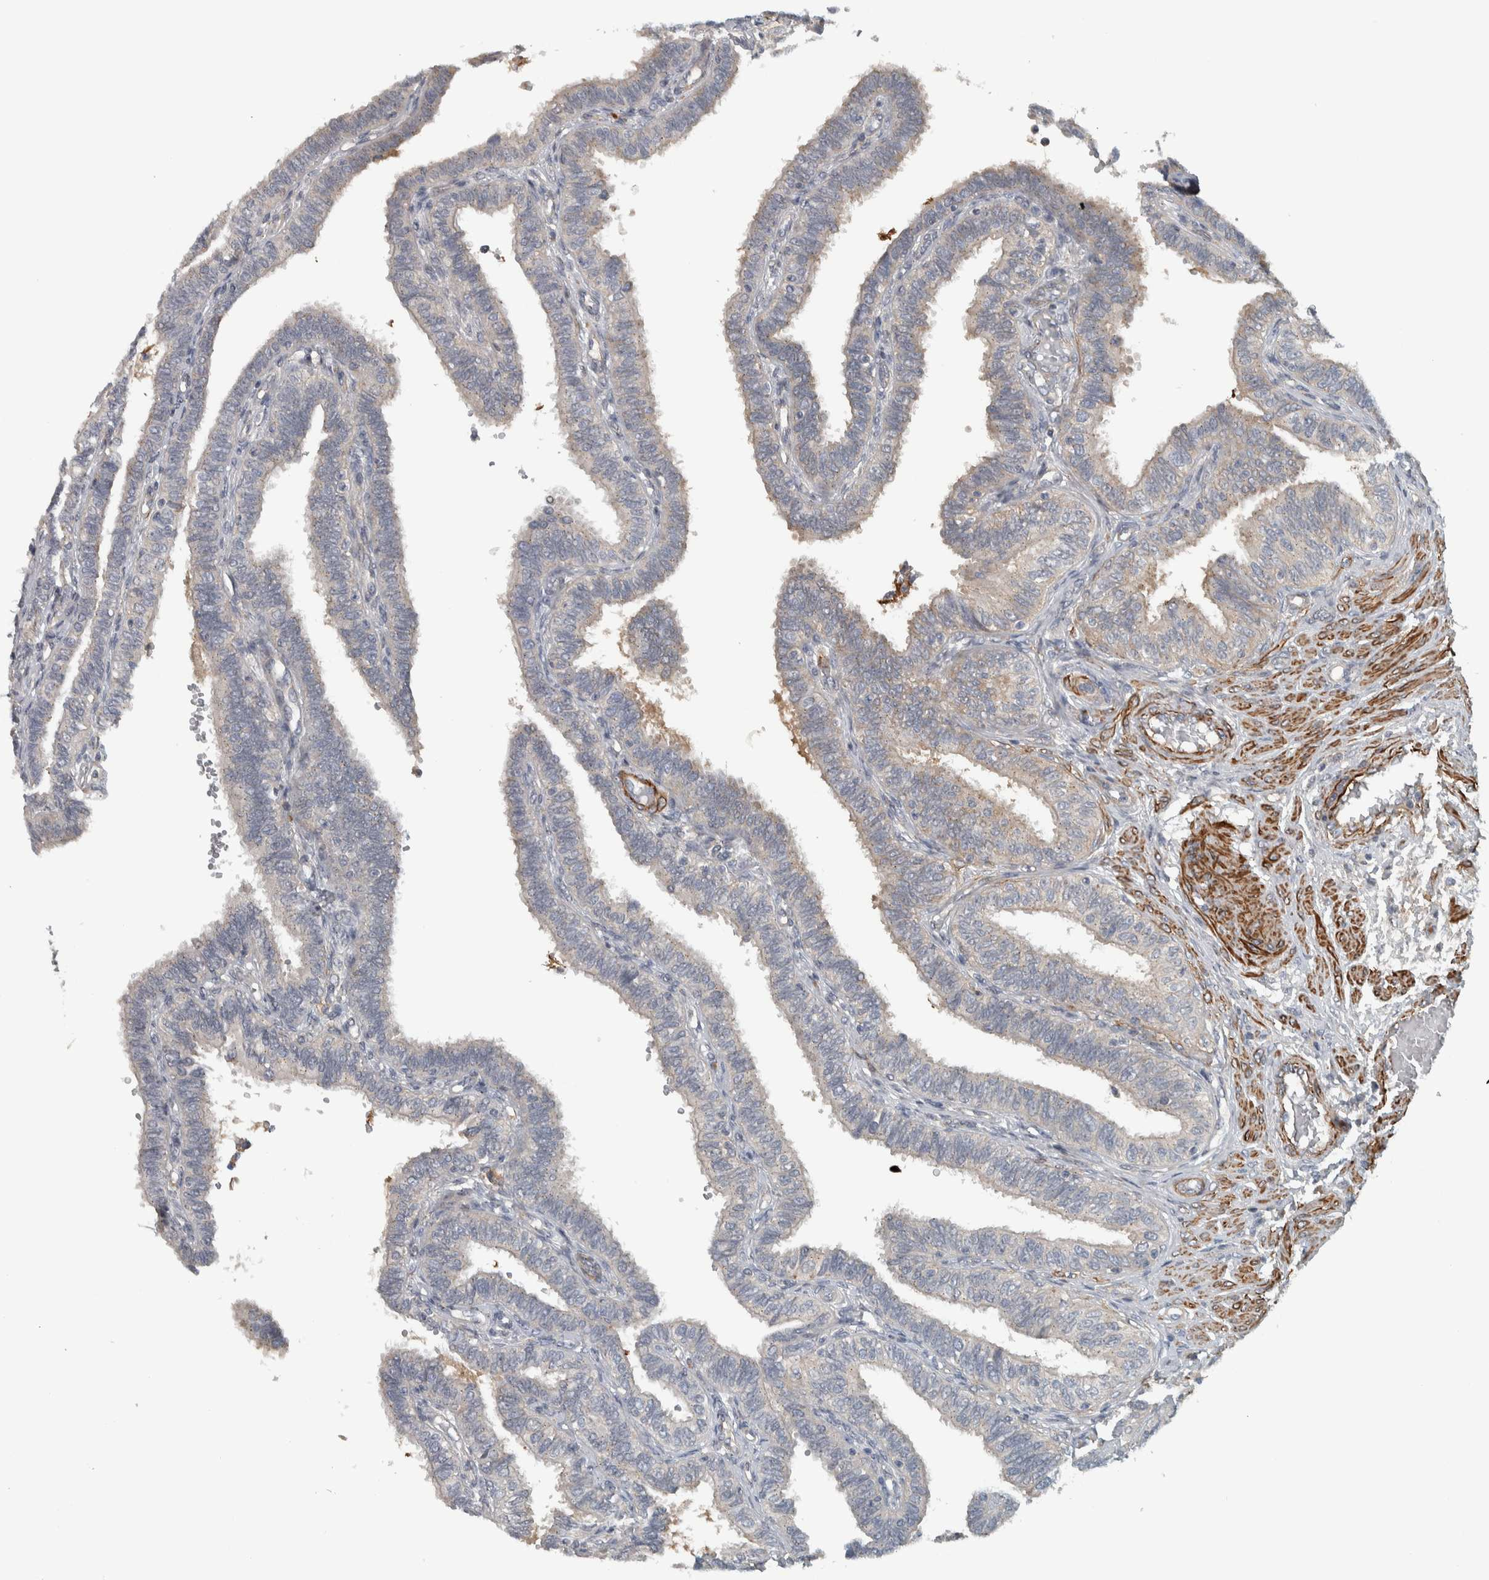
{"staining": {"intensity": "weak", "quantity": "<25%", "location": "cytoplasmic/membranous"}, "tissue": "fallopian tube", "cell_type": "Glandular cells", "image_type": "normal", "snomed": [{"axis": "morphology", "description": "Normal tissue, NOS"}, {"axis": "topography", "description": "Fallopian tube"}, {"axis": "topography", "description": "Placenta"}], "caption": "Immunohistochemistry (IHC) of benign human fallopian tube demonstrates no expression in glandular cells.", "gene": "LBHD1", "patient": {"sex": "female", "age": 34}}